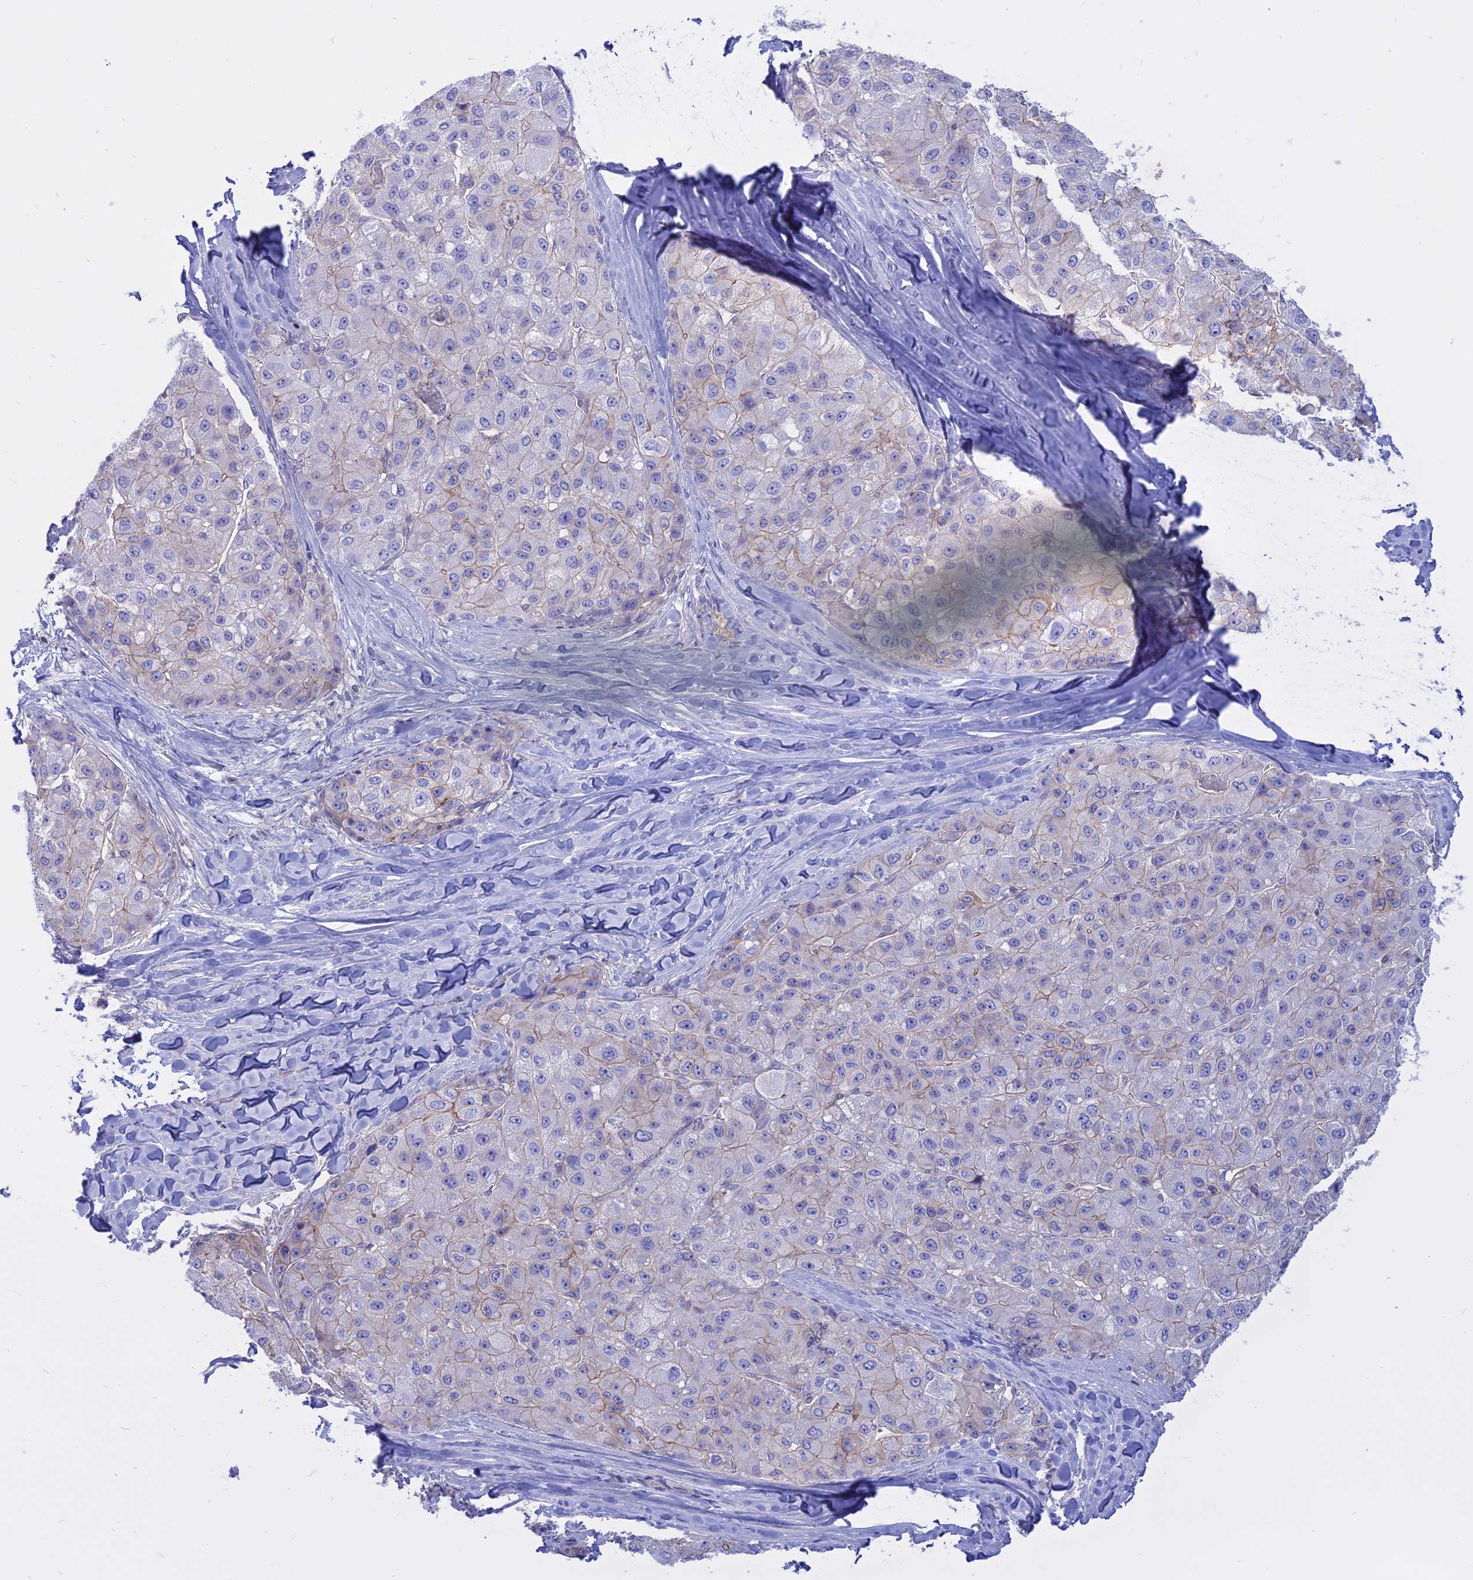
{"staining": {"intensity": "weak", "quantity": "<25%", "location": "cytoplasmic/membranous"}, "tissue": "liver cancer", "cell_type": "Tumor cells", "image_type": "cancer", "snomed": [{"axis": "morphology", "description": "Carcinoma, Hepatocellular, NOS"}, {"axis": "topography", "description": "Liver"}], "caption": "Tumor cells show no significant staining in liver cancer.", "gene": "AHCYL1", "patient": {"sex": "male", "age": 80}}